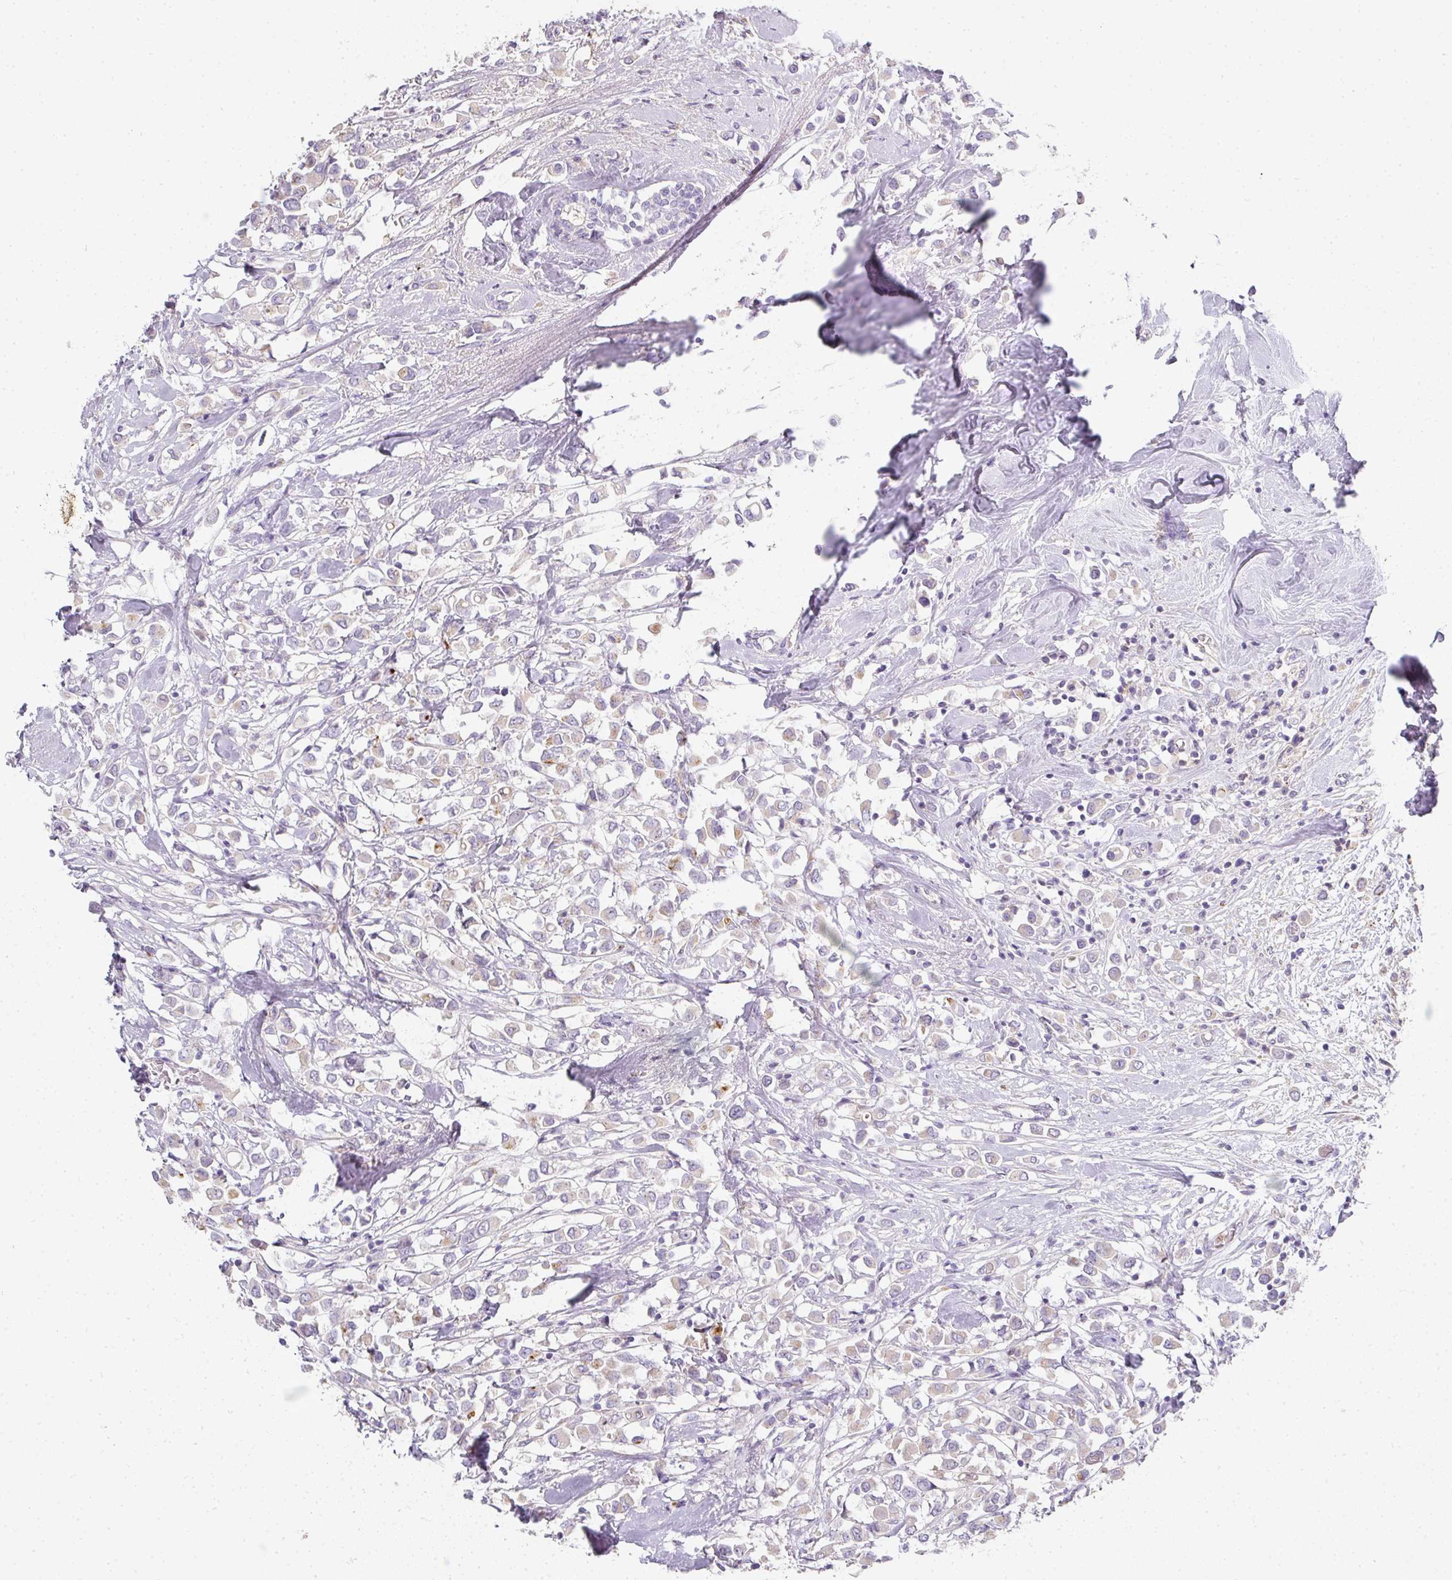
{"staining": {"intensity": "weak", "quantity": "<25%", "location": "cytoplasmic/membranous"}, "tissue": "breast cancer", "cell_type": "Tumor cells", "image_type": "cancer", "snomed": [{"axis": "morphology", "description": "Duct carcinoma"}, {"axis": "topography", "description": "Breast"}], "caption": "Immunohistochemistry image of human breast intraductal carcinoma stained for a protein (brown), which exhibits no positivity in tumor cells.", "gene": "HHEX", "patient": {"sex": "female", "age": 61}}